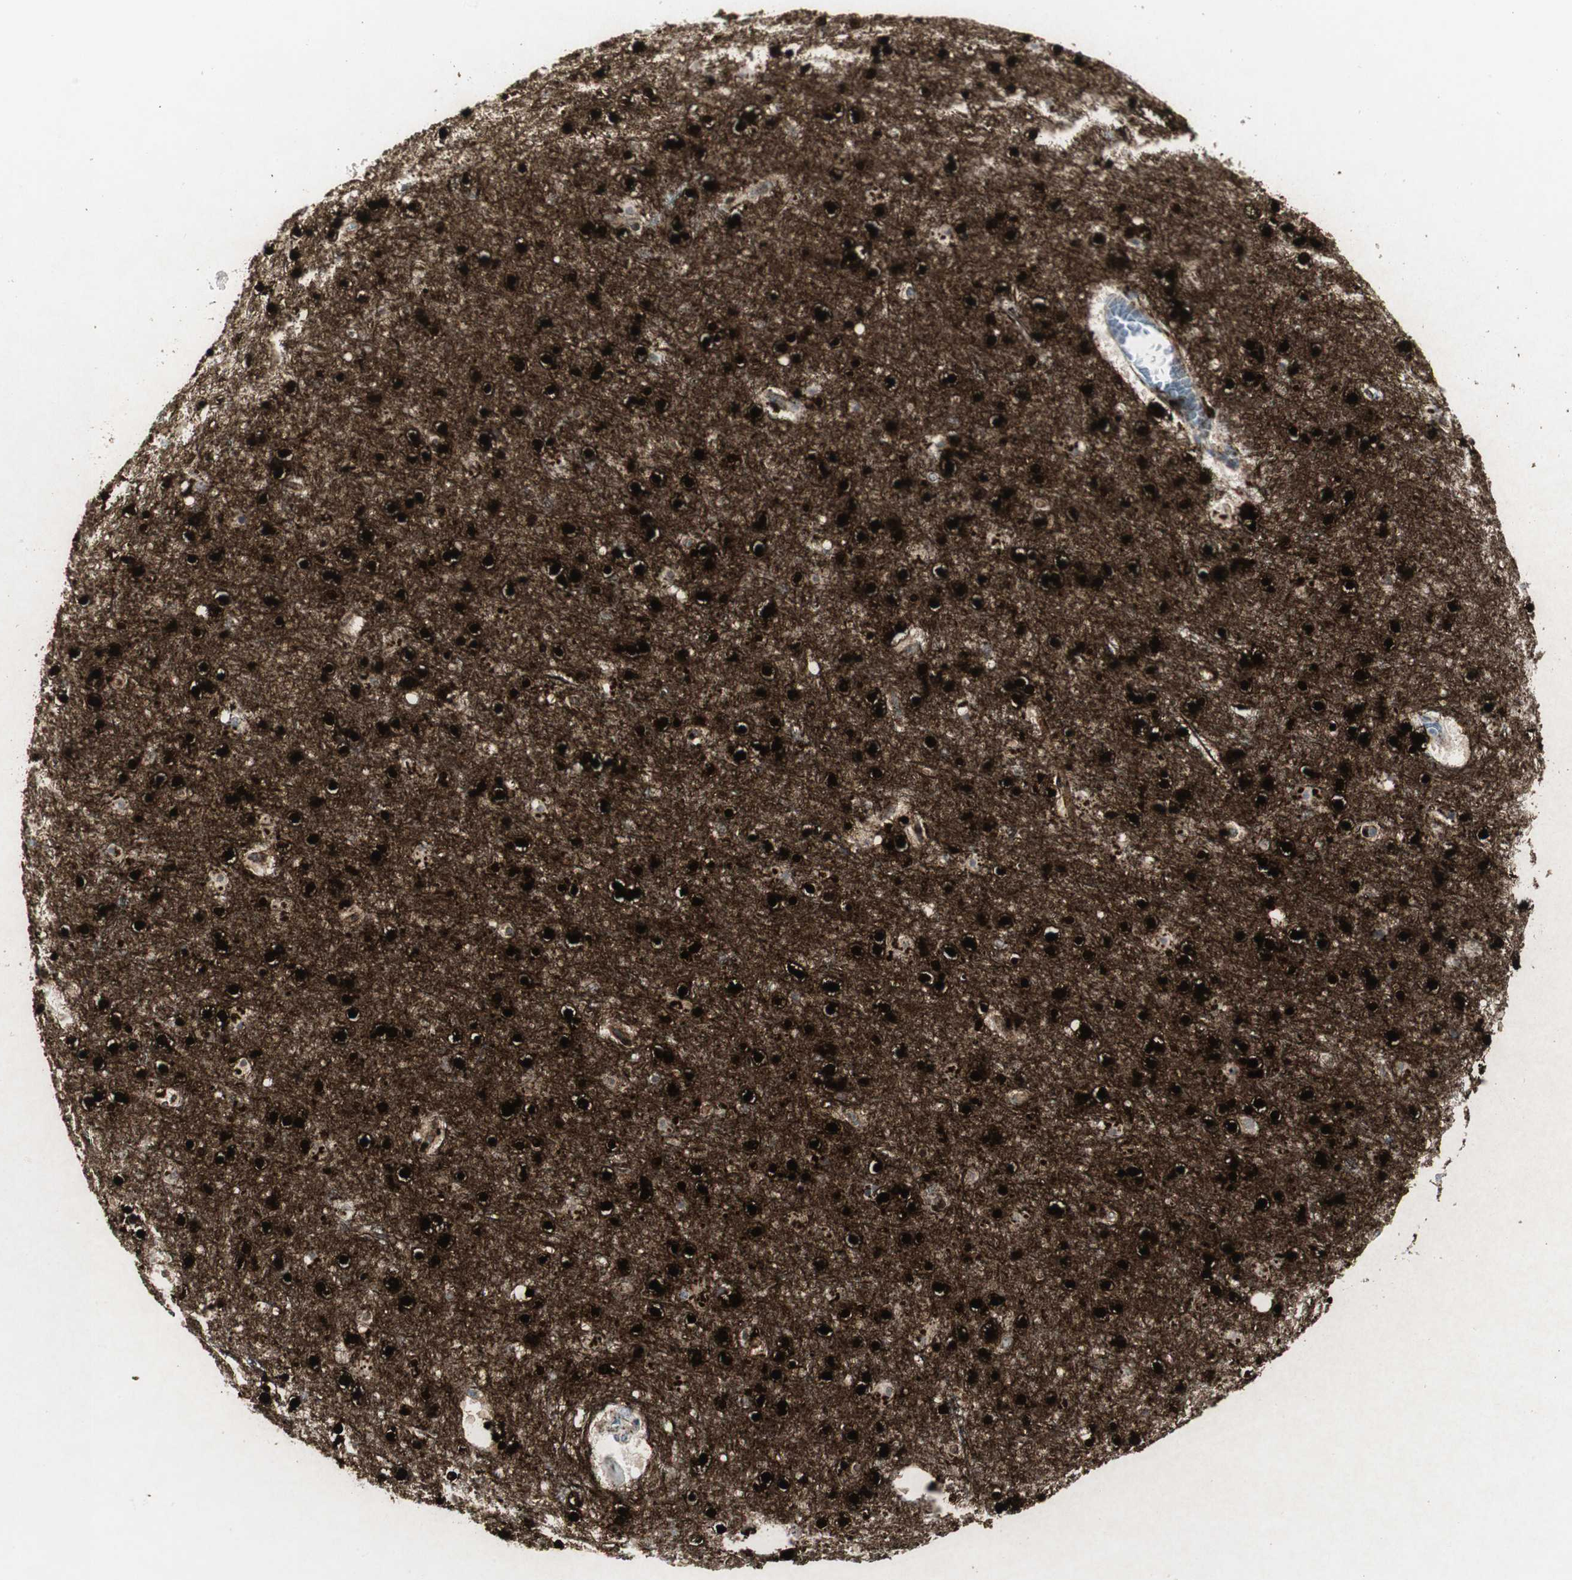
{"staining": {"intensity": "moderate", "quantity": ">75%", "location": "cytoplasmic/membranous"}, "tissue": "cerebral cortex", "cell_type": "Endothelial cells", "image_type": "normal", "snomed": [{"axis": "morphology", "description": "Normal tissue, NOS"}, {"axis": "topography", "description": "Cerebral cortex"}], "caption": "High-magnification brightfield microscopy of benign cerebral cortex stained with DAB (brown) and counterstained with hematoxylin (blue). endothelial cells exhibit moderate cytoplasmic/membranous positivity is identified in about>75% of cells.", "gene": "PPP1R14A", "patient": {"sex": "female", "age": 54}}